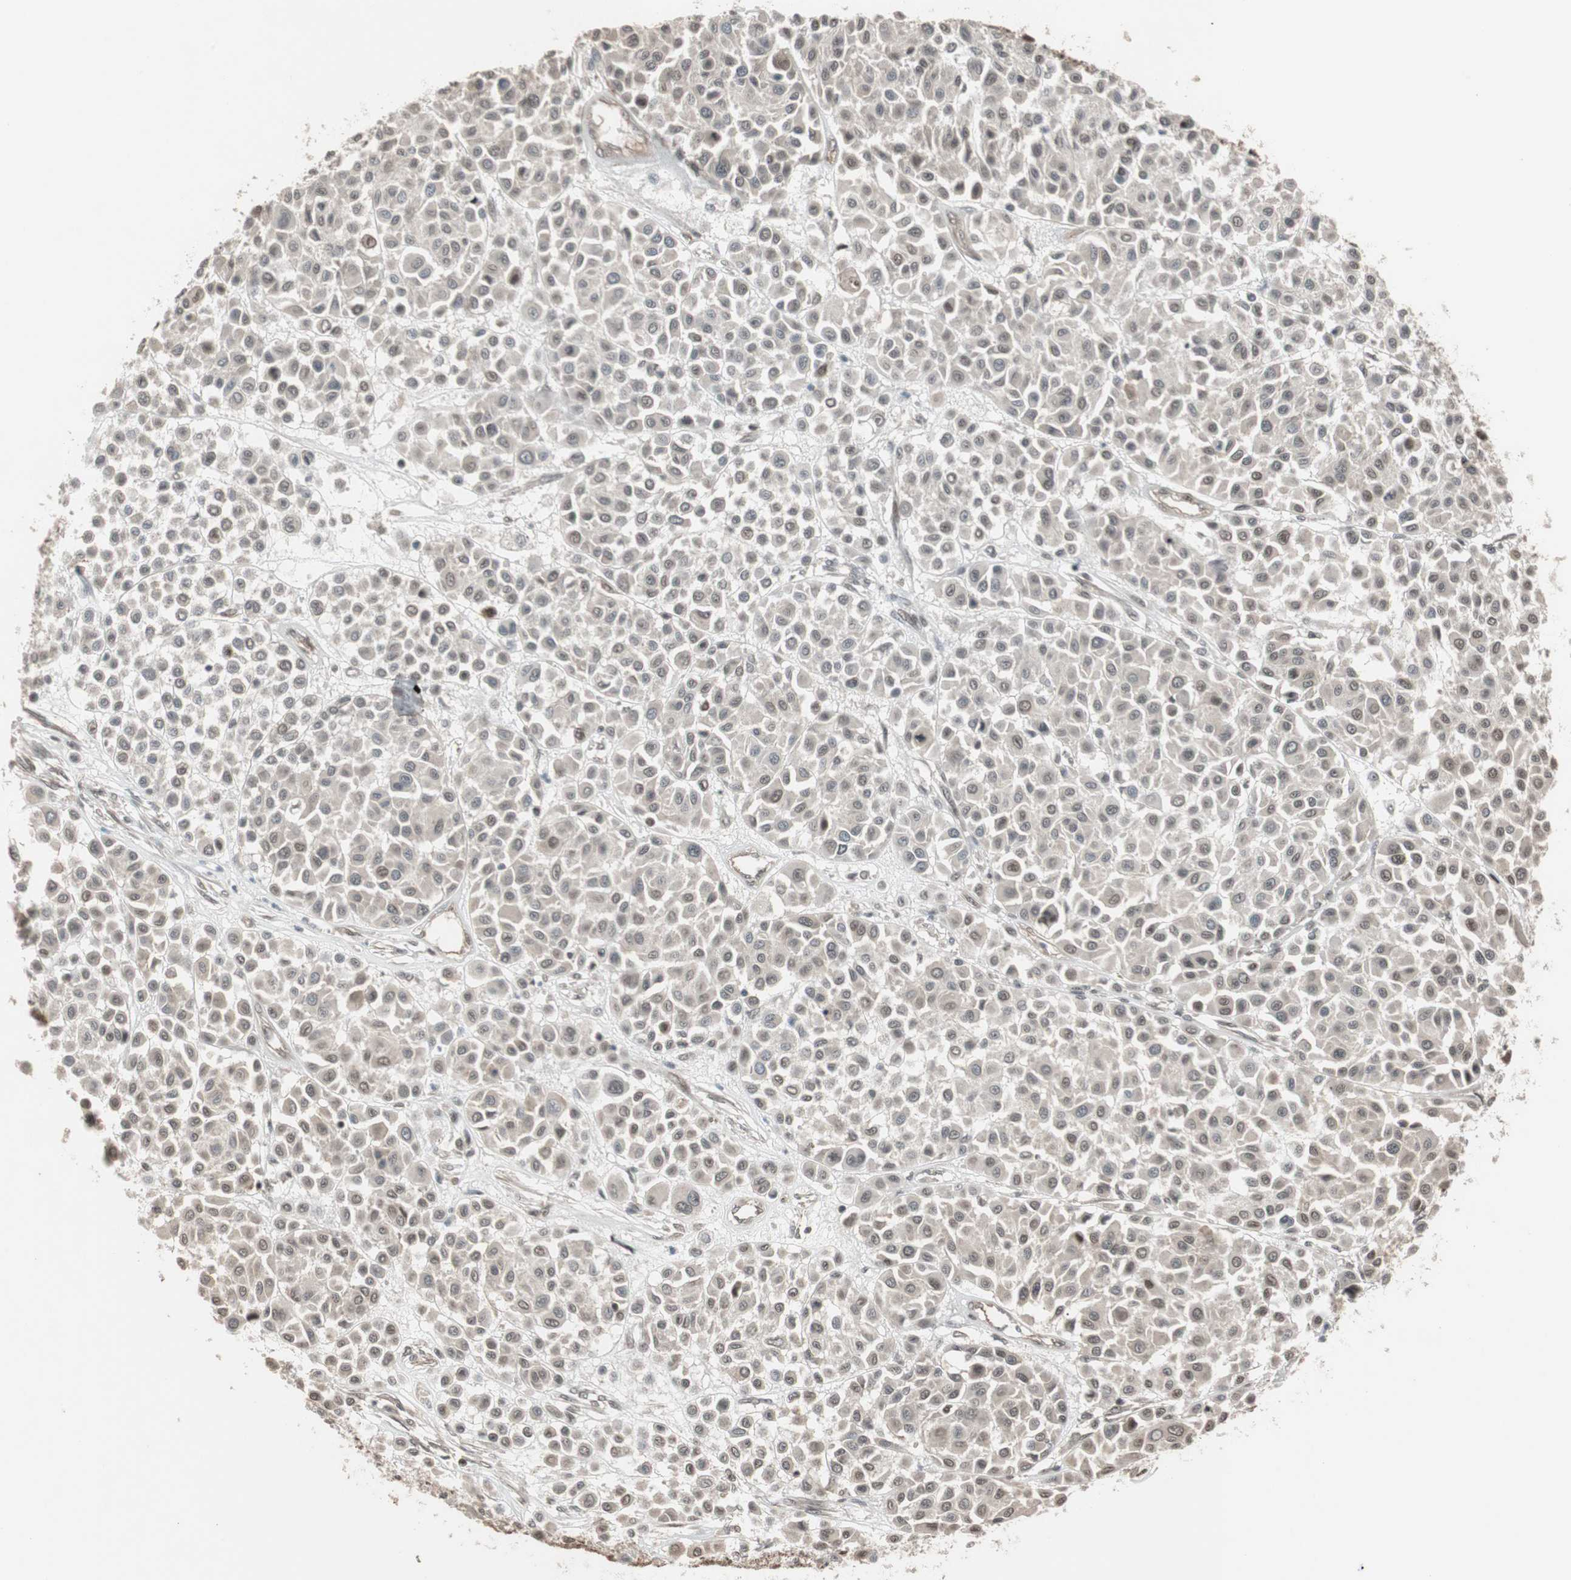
{"staining": {"intensity": "weak", "quantity": "<25%", "location": "nuclear"}, "tissue": "melanoma", "cell_type": "Tumor cells", "image_type": "cancer", "snomed": [{"axis": "morphology", "description": "Malignant melanoma, Metastatic site"}, {"axis": "topography", "description": "Soft tissue"}], "caption": "Immunohistochemistry (IHC) image of malignant melanoma (metastatic site) stained for a protein (brown), which displays no staining in tumor cells.", "gene": "DRAP1", "patient": {"sex": "male", "age": 41}}